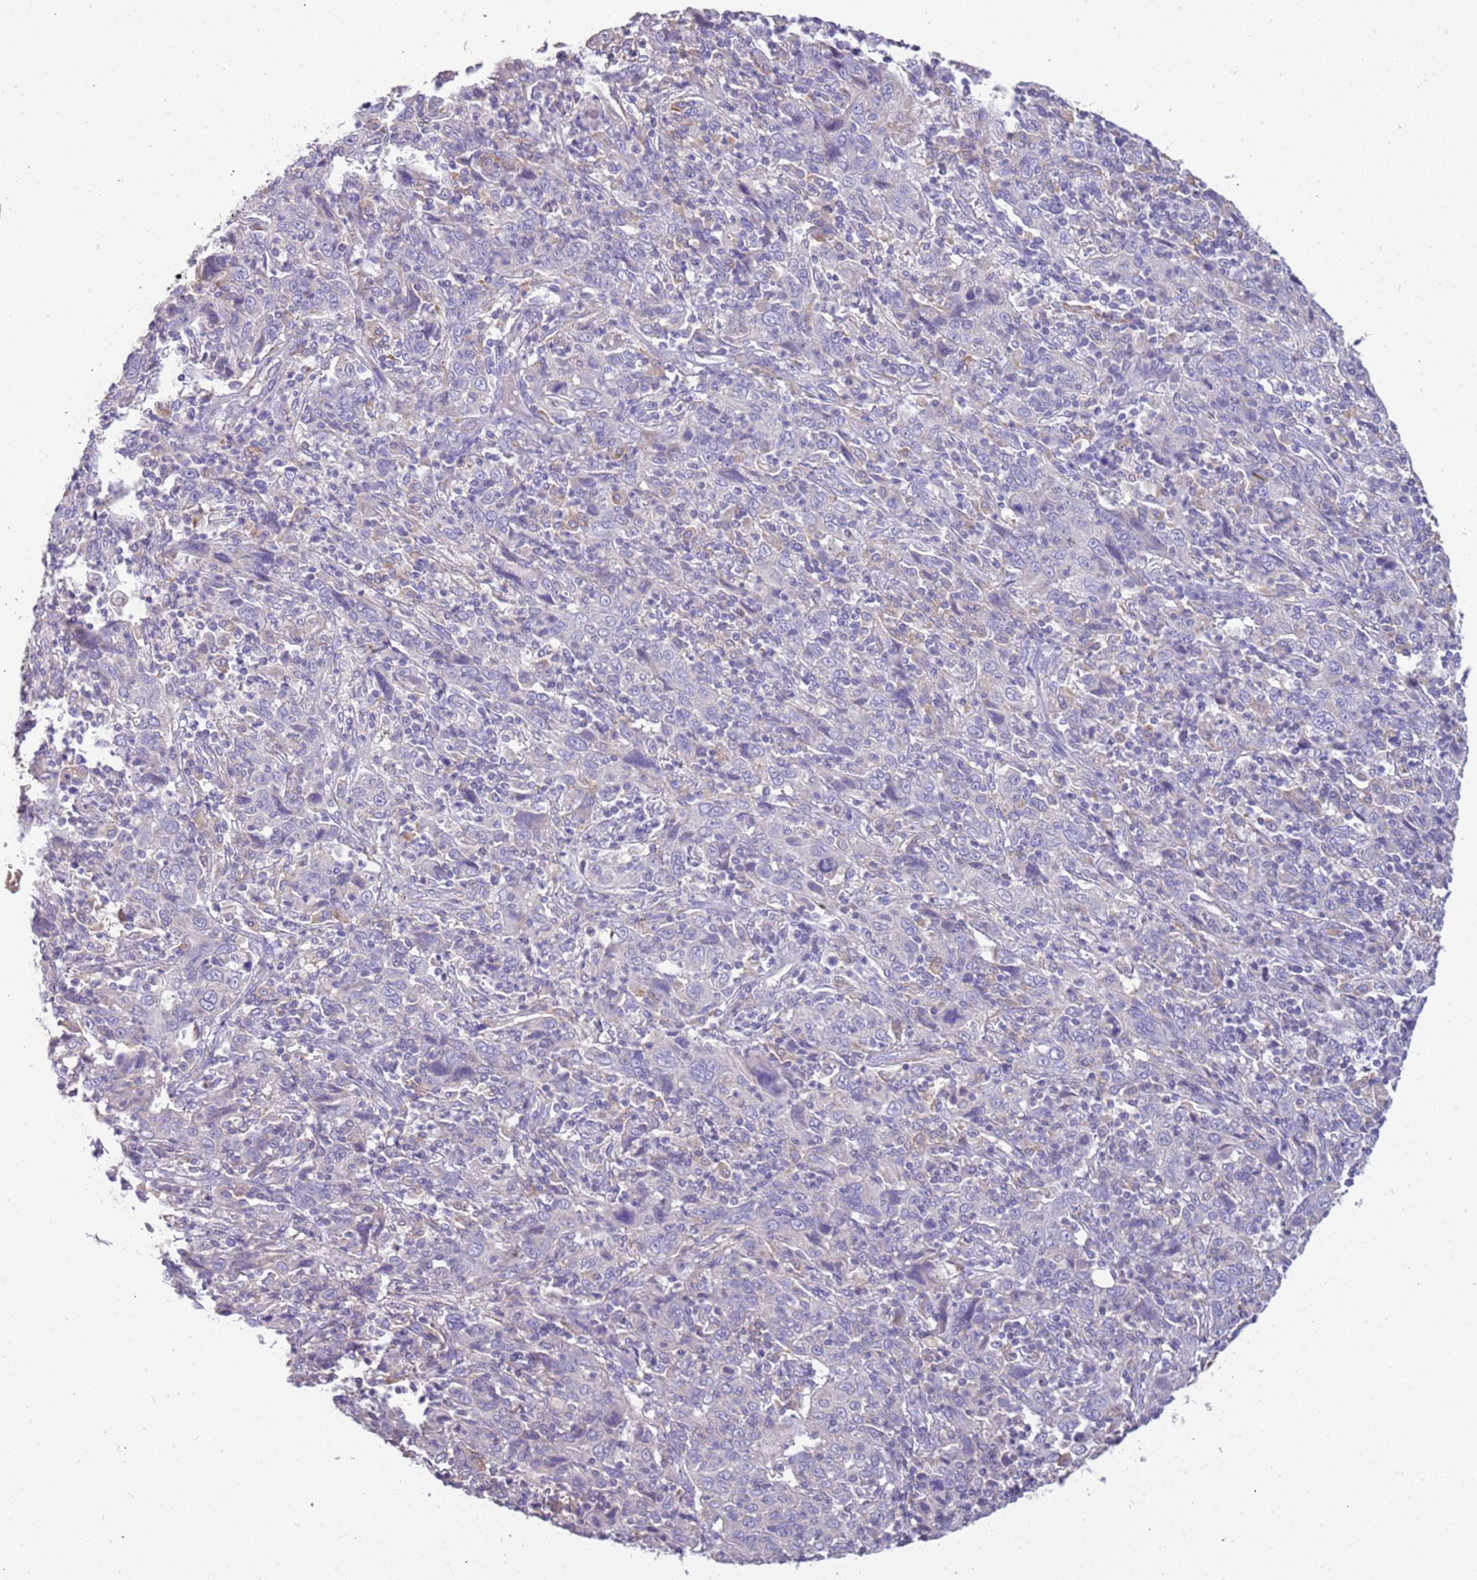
{"staining": {"intensity": "negative", "quantity": "none", "location": "none"}, "tissue": "cervical cancer", "cell_type": "Tumor cells", "image_type": "cancer", "snomed": [{"axis": "morphology", "description": "Squamous cell carcinoma, NOS"}, {"axis": "topography", "description": "Cervix"}], "caption": "Histopathology image shows no significant protein expression in tumor cells of cervical squamous cell carcinoma. (Stains: DAB immunohistochemistry with hematoxylin counter stain, Microscopy: brightfield microscopy at high magnification).", "gene": "RHCG", "patient": {"sex": "female", "age": 46}}